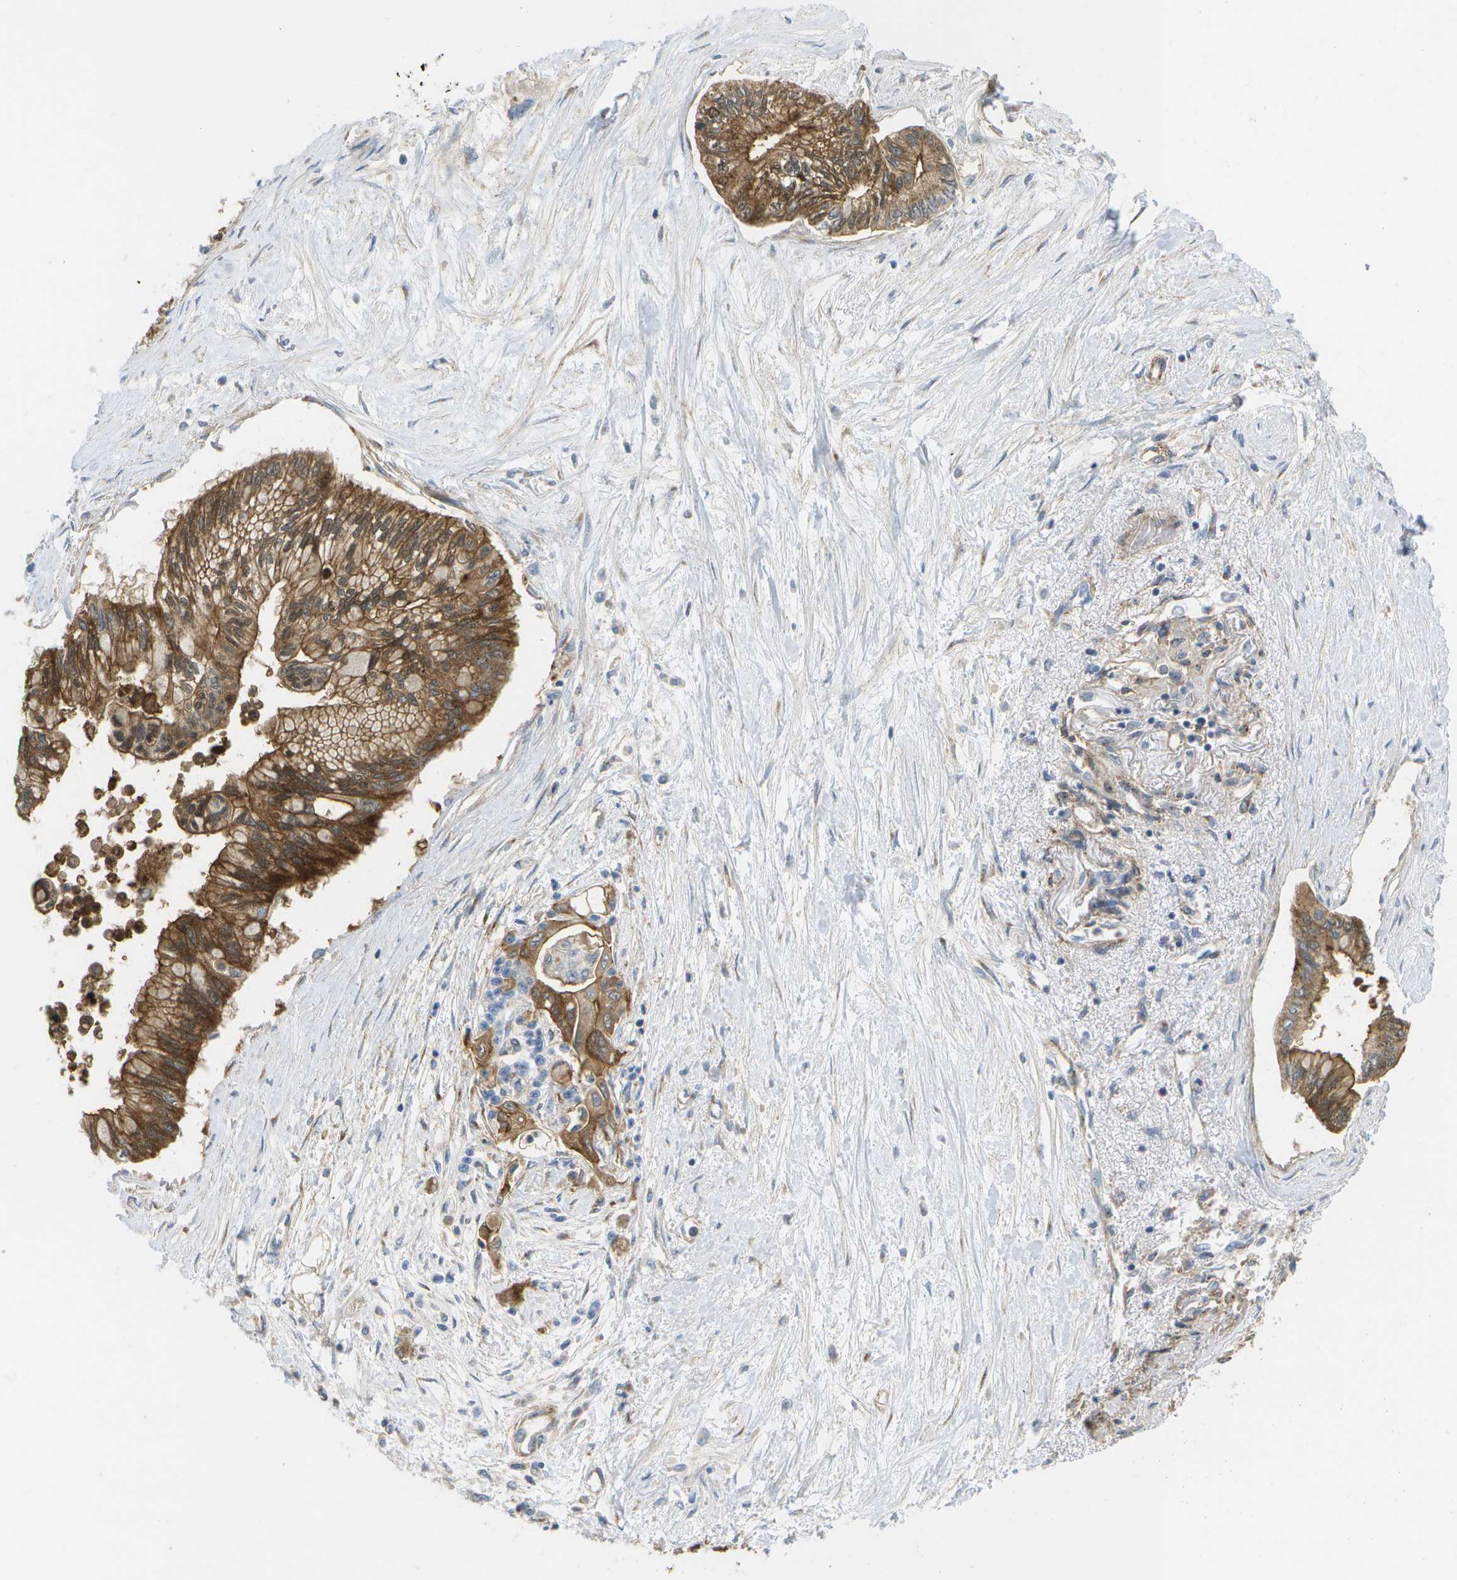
{"staining": {"intensity": "moderate", "quantity": ">75%", "location": "cytoplasmic/membranous"}, "tissue": "pancreatic cancer", "cell_type": "Tumor cells", "image_type": "cancer", "snomed": [{"axis": "morphology", "description": "Adenocarcinoma, NOS"}, {"axis": "topography", "description": "Pancreas"}], "caption": "Approximately >75% of tumor cells in pancreatic adenocarcinoma exhibit moderate cytoplasmic/membranous protein positivity as visualized by brown immunohistochemical staining.", "gene": "BST2", "patient": {"sex": "female", "age": 77}}